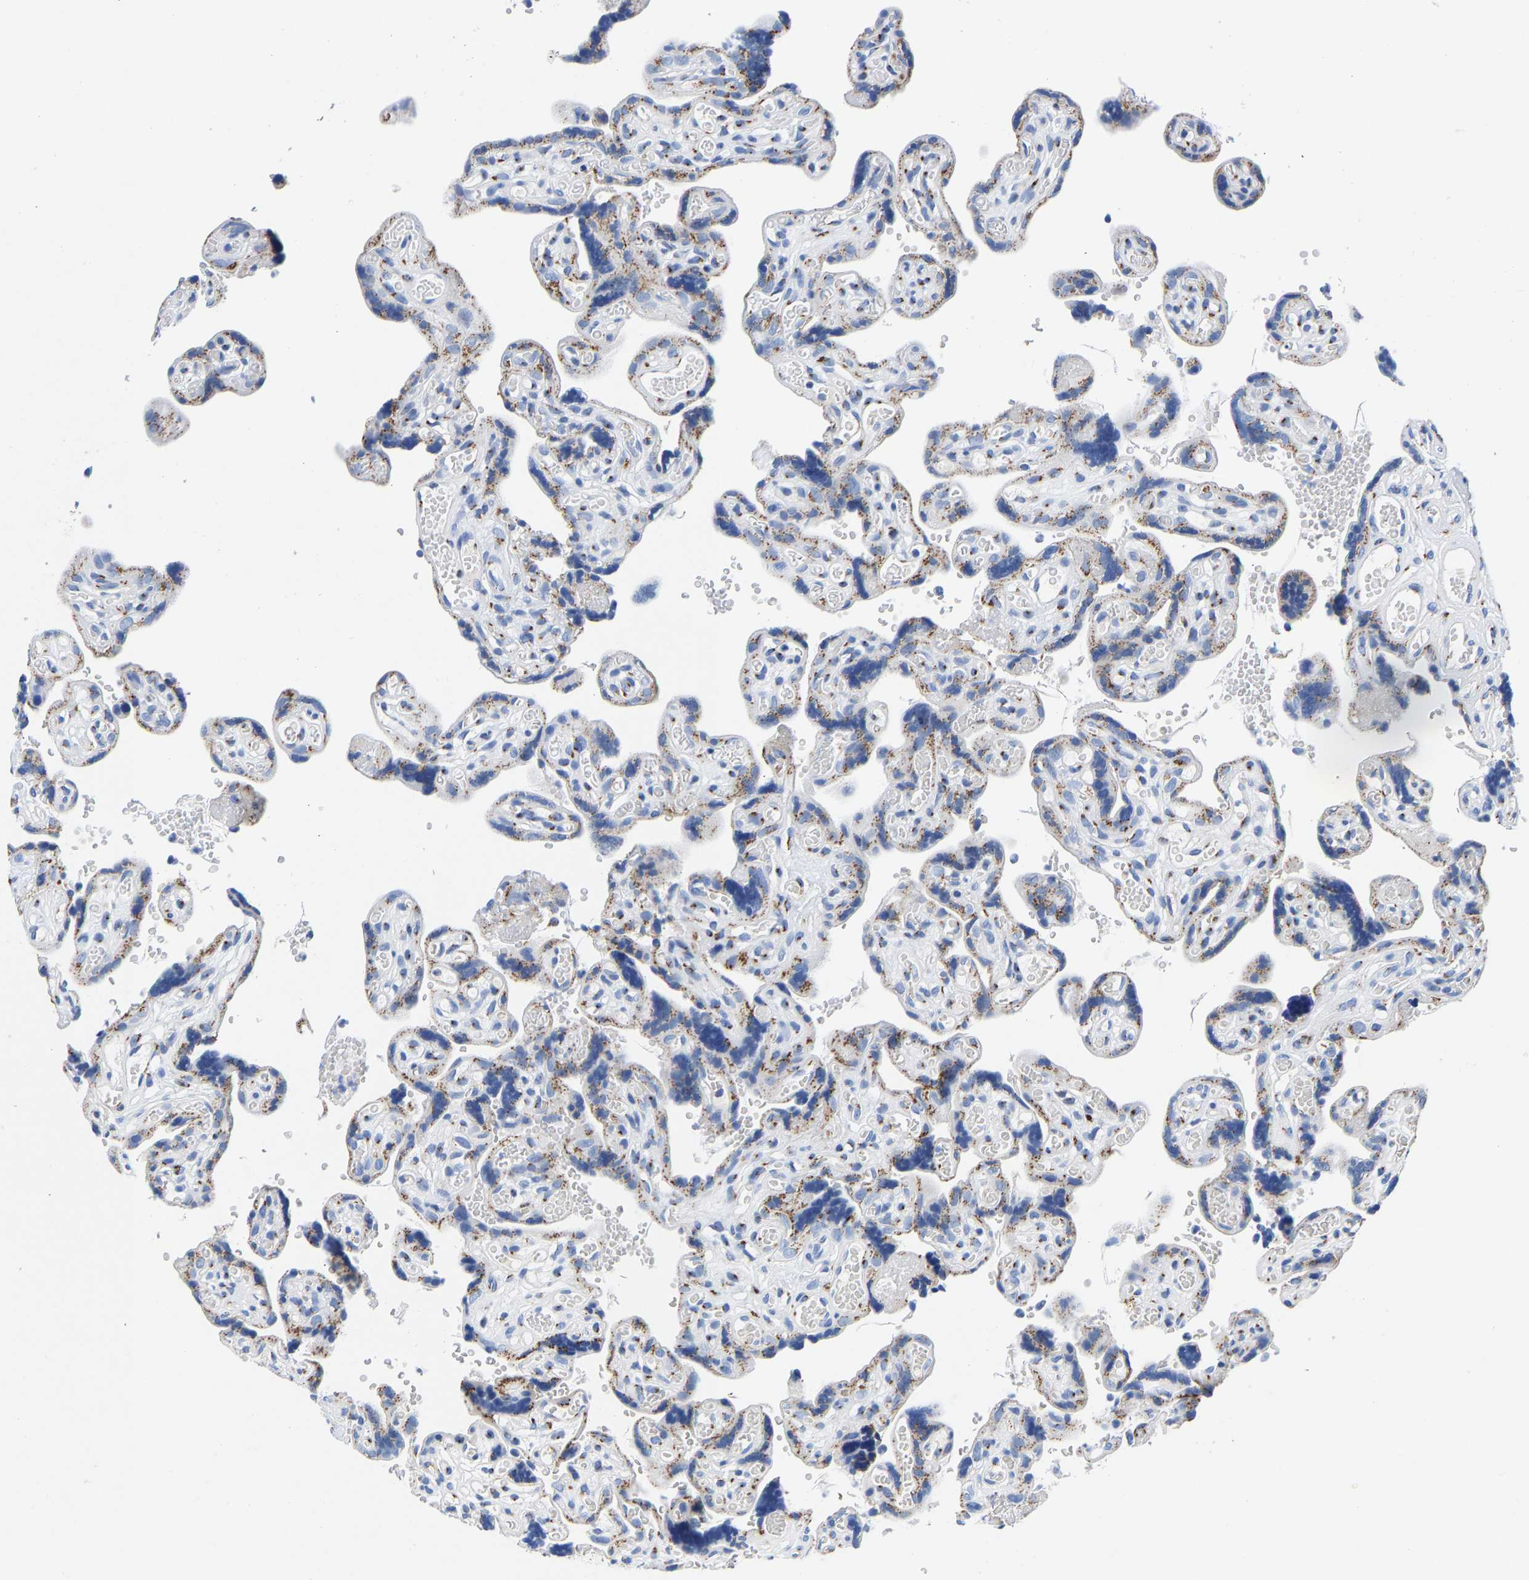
{"staining": {"intensity": "moderate", "quantity": ">75%", "location": "cytoplasmic/membranous"}, "tissue": "placenta", "cell_type": "Decidual cells", "image_type": "normal", "snomed": [{"axis": "morphology", "description": "Normal tissue, NOS"}, {"axis": "topography", "description": "Placenta"}], "caption": "Immunohistochemistry histopathology image of benign human placenta stained for a protein (brown), which exhibits medium levels of moderate cytoplasmic/membranous staining in about >75% of decidual cells.", "gene": "TMEM87A", "patient": {"sex": "female", "age": 30}}